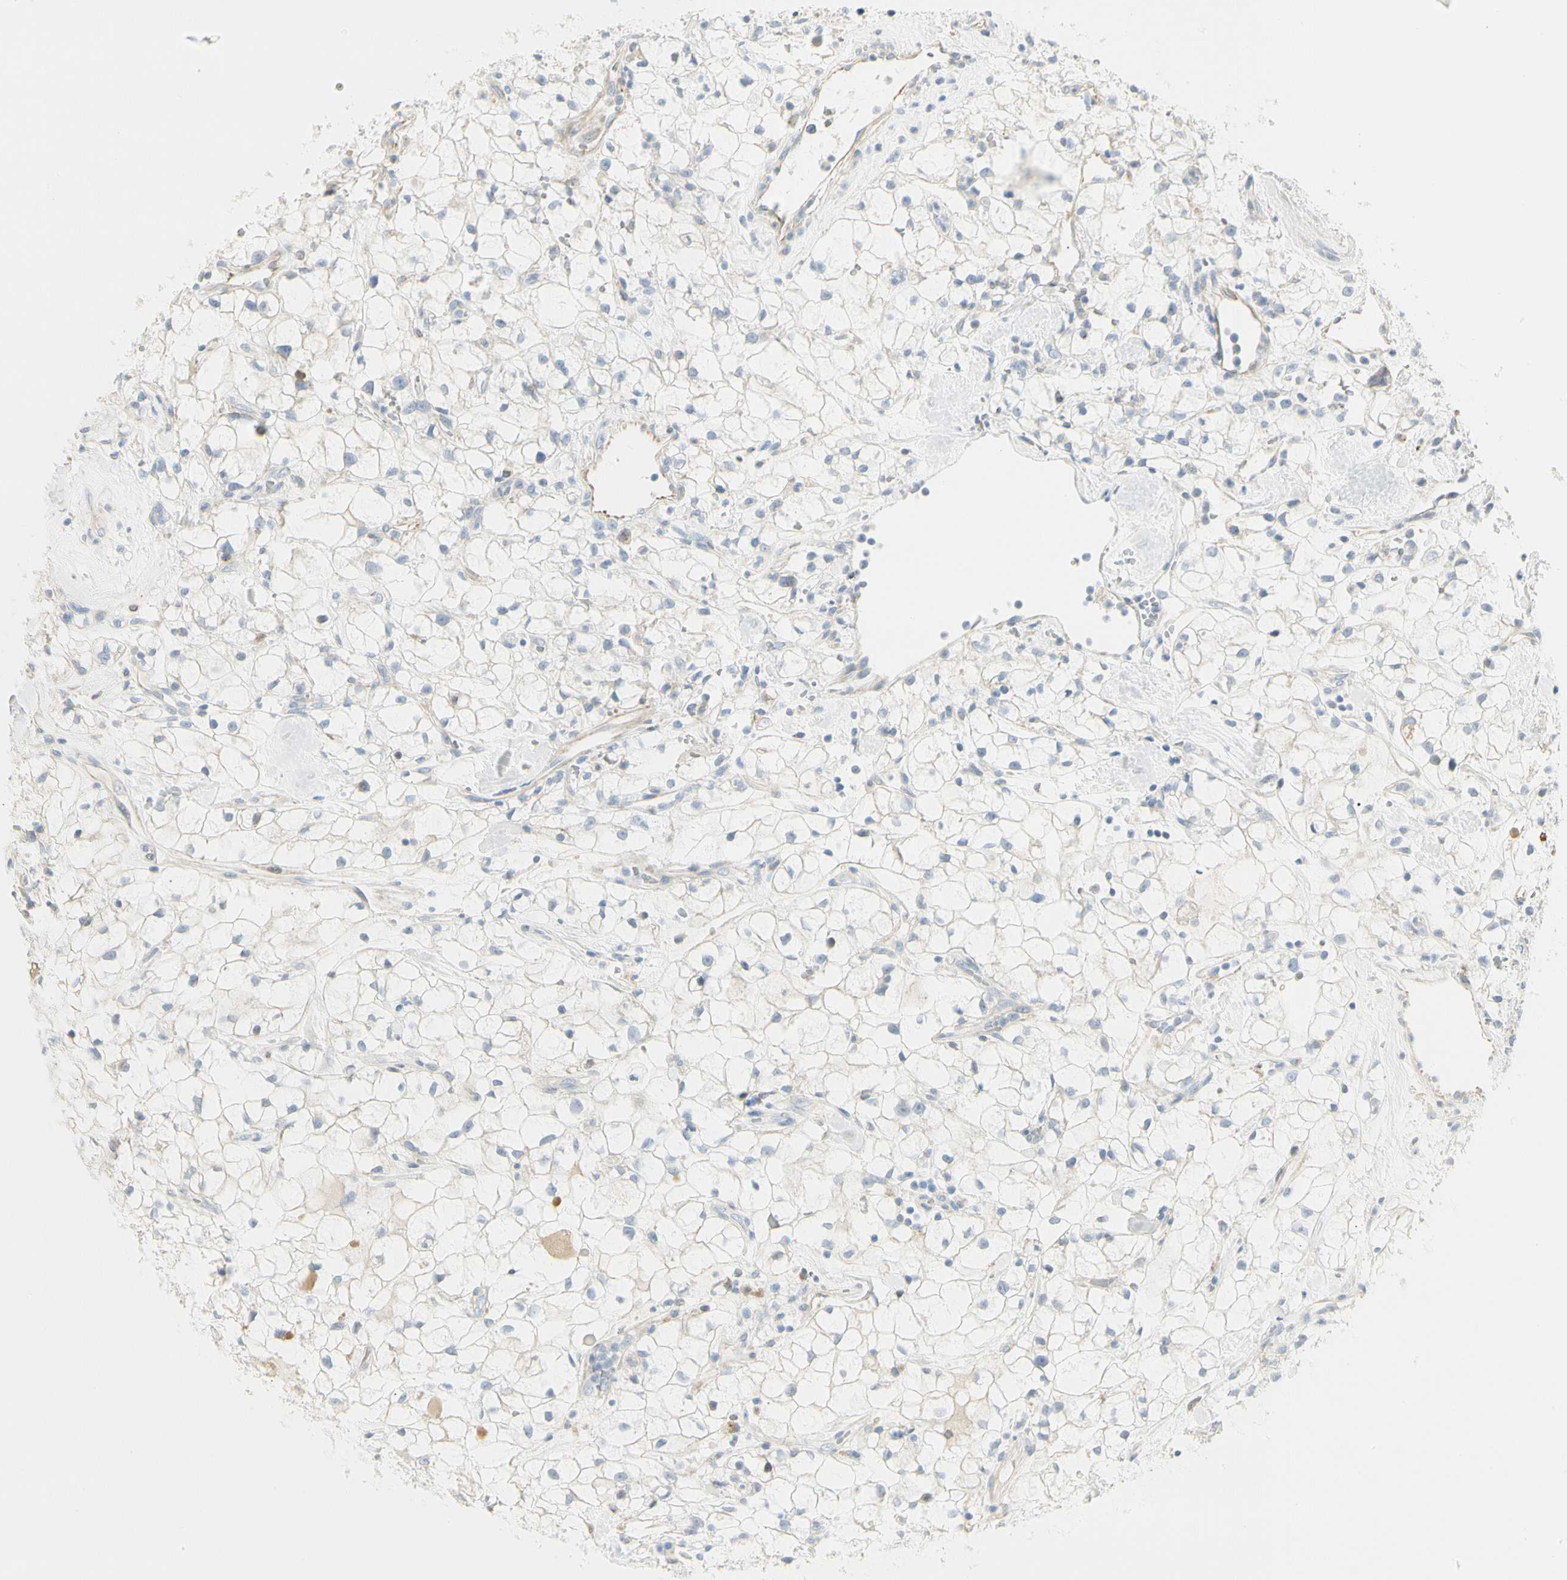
{"staining": {"intensity": "negative", "quantity": "none", "location": "none"}, "tissue": "renal cancer", "cell_type": "Tumor cells", "image_type": "cancer", "snomed": [{"axis": "morphology", "description": "Adenocarcinoma, NOS"}, {"axis": "topography", "description": "Kidney"}], "caption": "Renal adenocarcinoma stained for a protein using IHC shows no staining tumor cells.", "gene": "TNFSF11", "patient": {"sex": "female", "age": 60}}